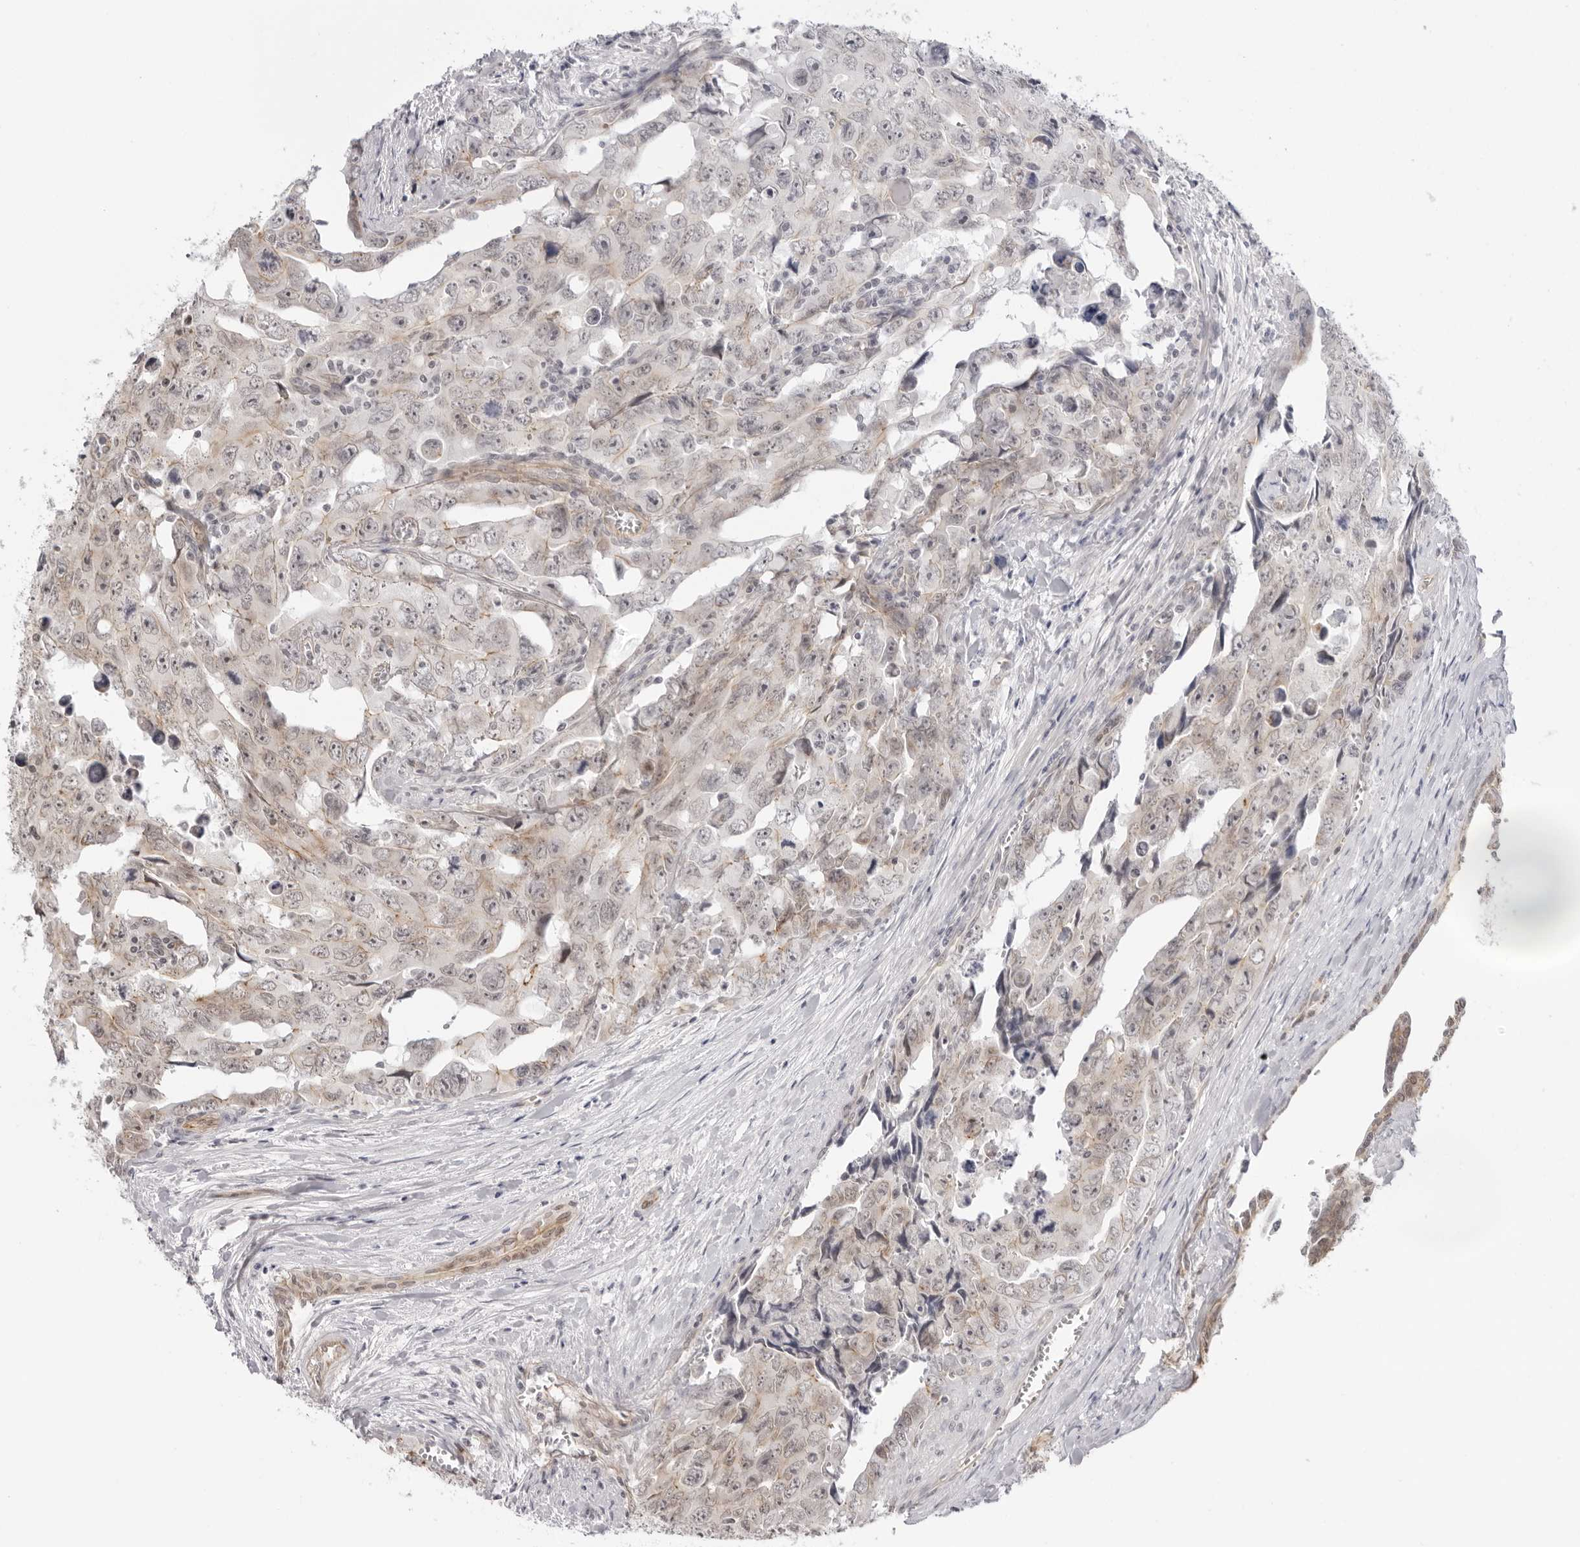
{"staining": {"intensity": "weak", "quantity": "25%-75%", "location": "cytoplasmic/membranous"}, "tissue": "testis cancer", "cell_type": "Tumor cells", "image_type": "cancer", "snomed": [{"axis": "morphology", "description": "Carcinoma, Embryonal, NOS"}, {"axis": "topography", "description": "Testis"}], "caption": "Testis cancer tissue reveals weak cytoplasmic/membranous staining in about 25%-75% of tumor cells, visualized by immunohistochemistry.", "gene": "TRAPPC3", "patient": {"sex": "male", "age": 28}}